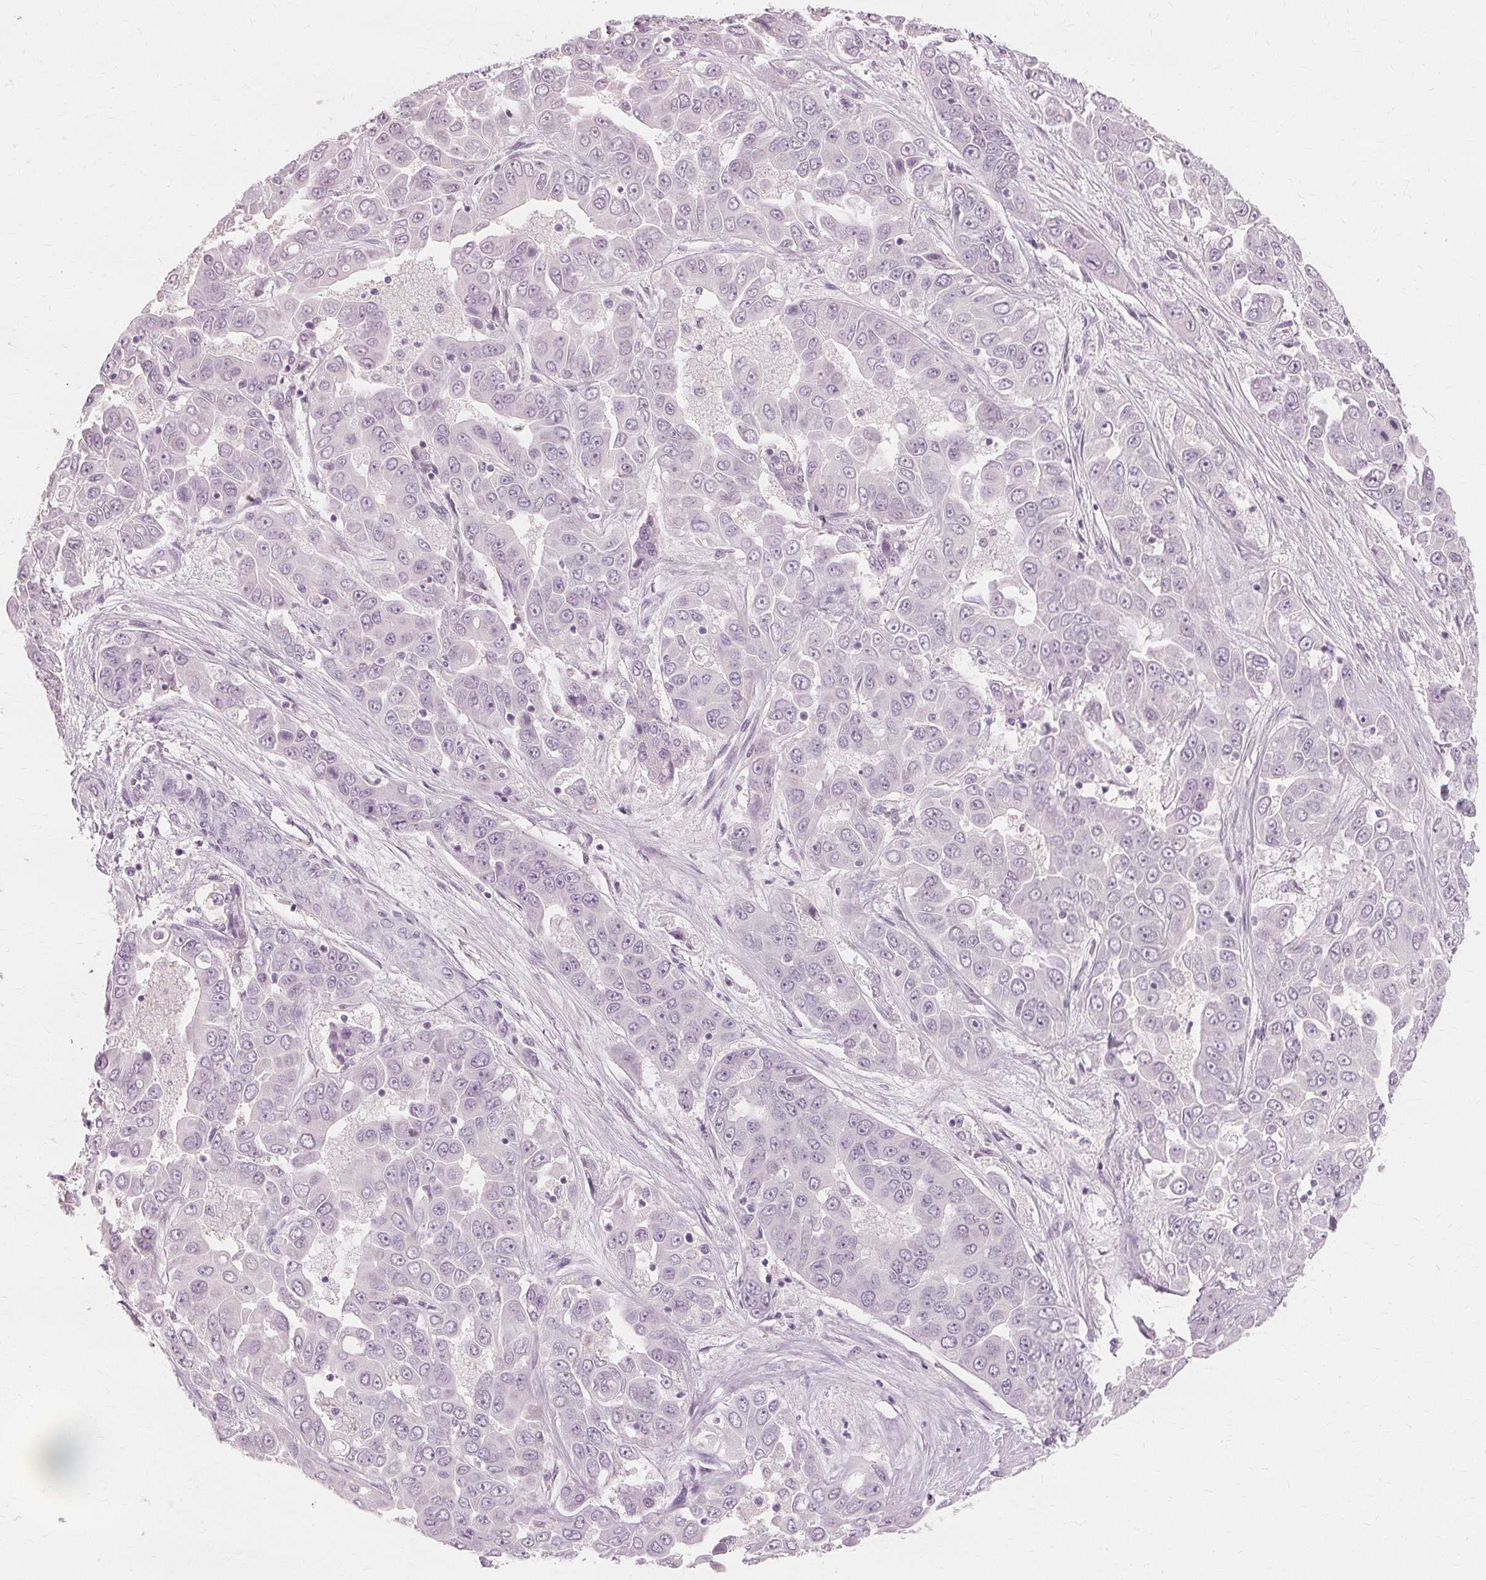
{"staining": {"intensity": "negative", "quantity": "none", "location": "none"}, "tissue": "liver cancer", "cell_type": "Tumor cells", "image_type": "cancer", "snomed": [{"axis": "morphology", "description": "Cholangiocarcinoma"}, {"axis": "topography", "description": "Liver"}], "caption": "This is an immunohistochemistry image of human liver cancer. There is no expression in tumor cells.", "gene": "MUC12", "patient": {"sex": "female", "age": 52}}